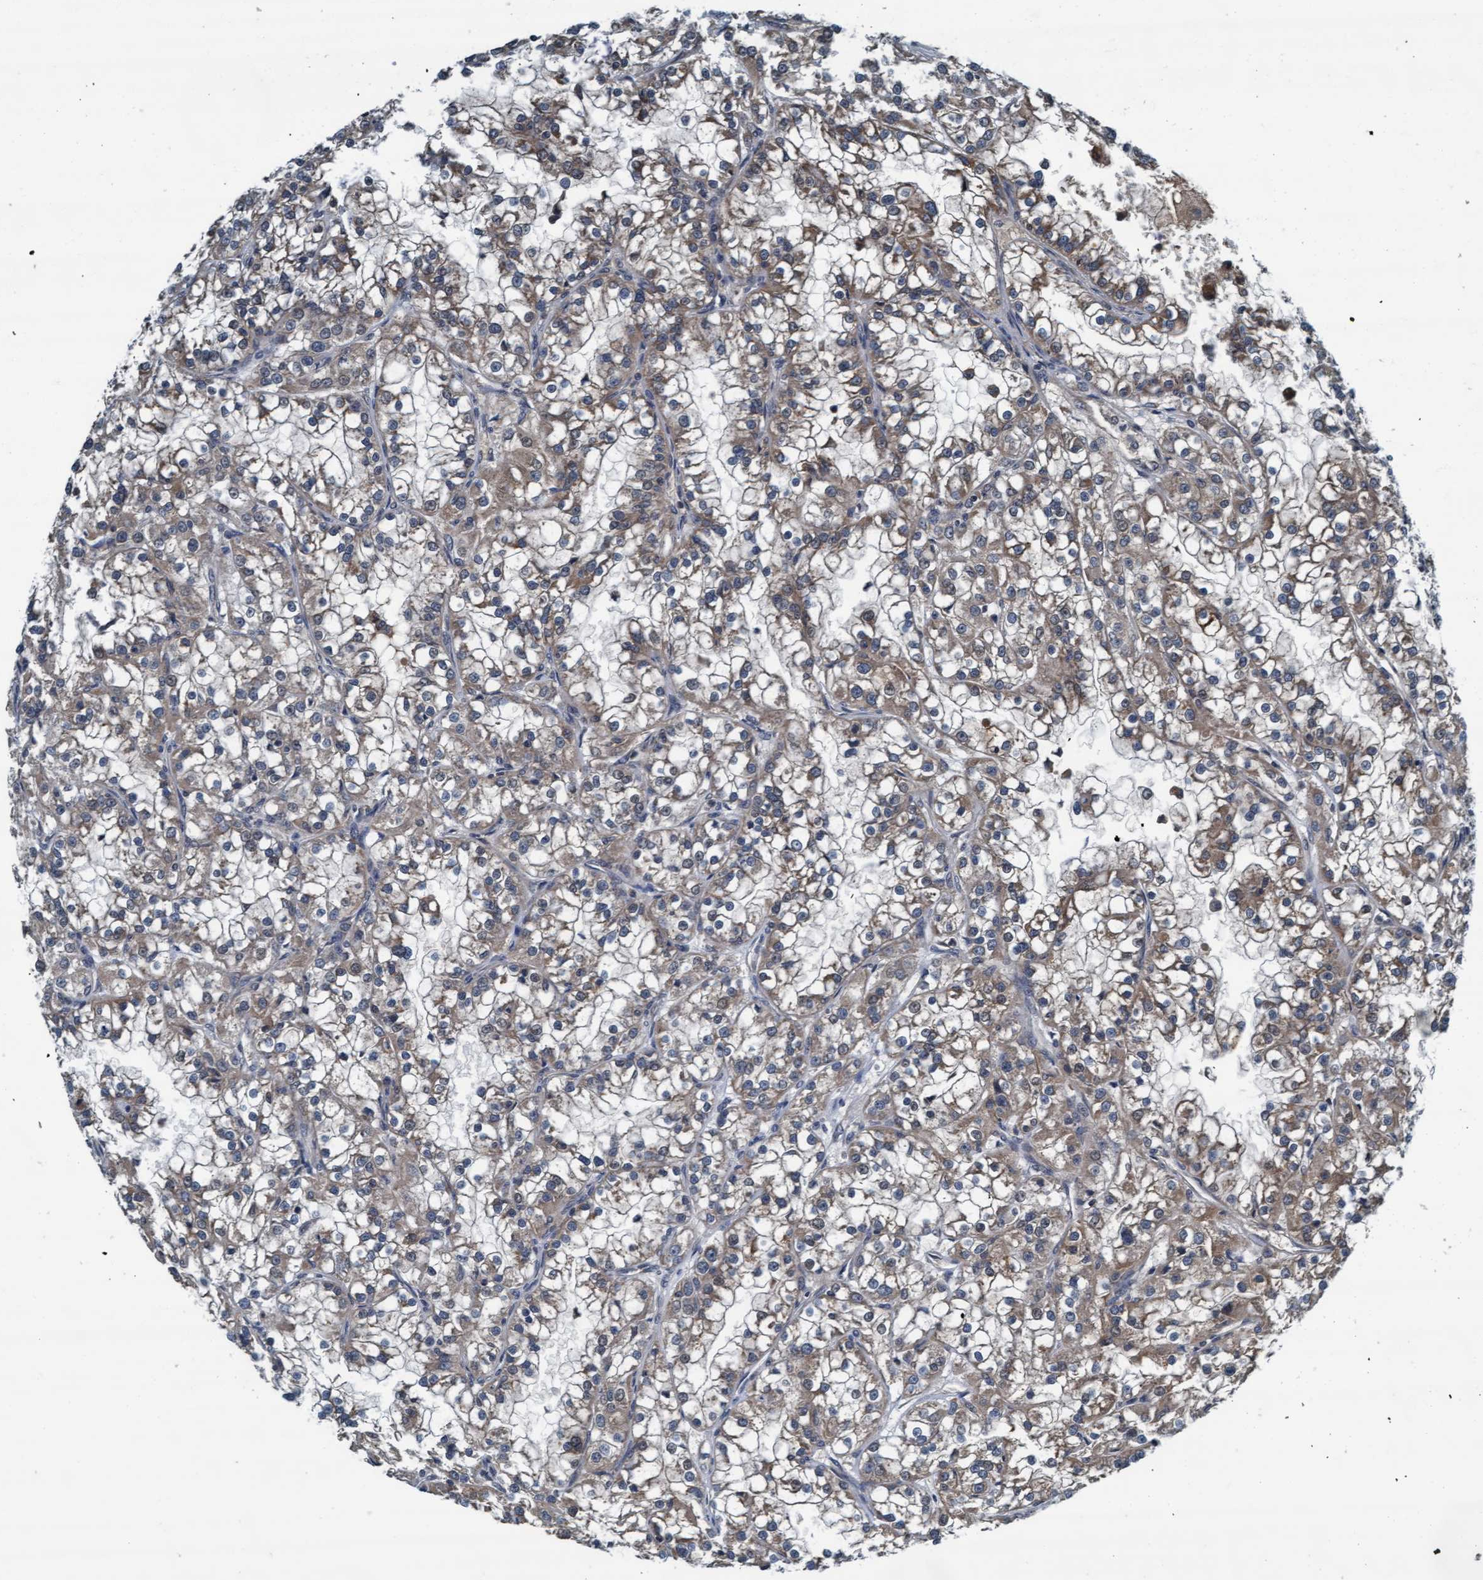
{"staining": {"intensity": "moderate", "quantity": ">75%", "location": "cytoplasmic/membranous"}, "tissue": "renal cancer", "cell_type": "Tumor cells", "image_type": "cancer", "snomed": [{"axis": "morphology", "description": "Adenocarcinoma, NOS"}, {"axis": "topography", "description": "Kidney"}], "caption": "DAB immunohistochemical staining of renal cancer shows moderate cytoplasmic/membranous protein staining in approximately >75% of tumor cells.", "gene": "WASF1", "patient": {"sex": "female", "age": 52}}